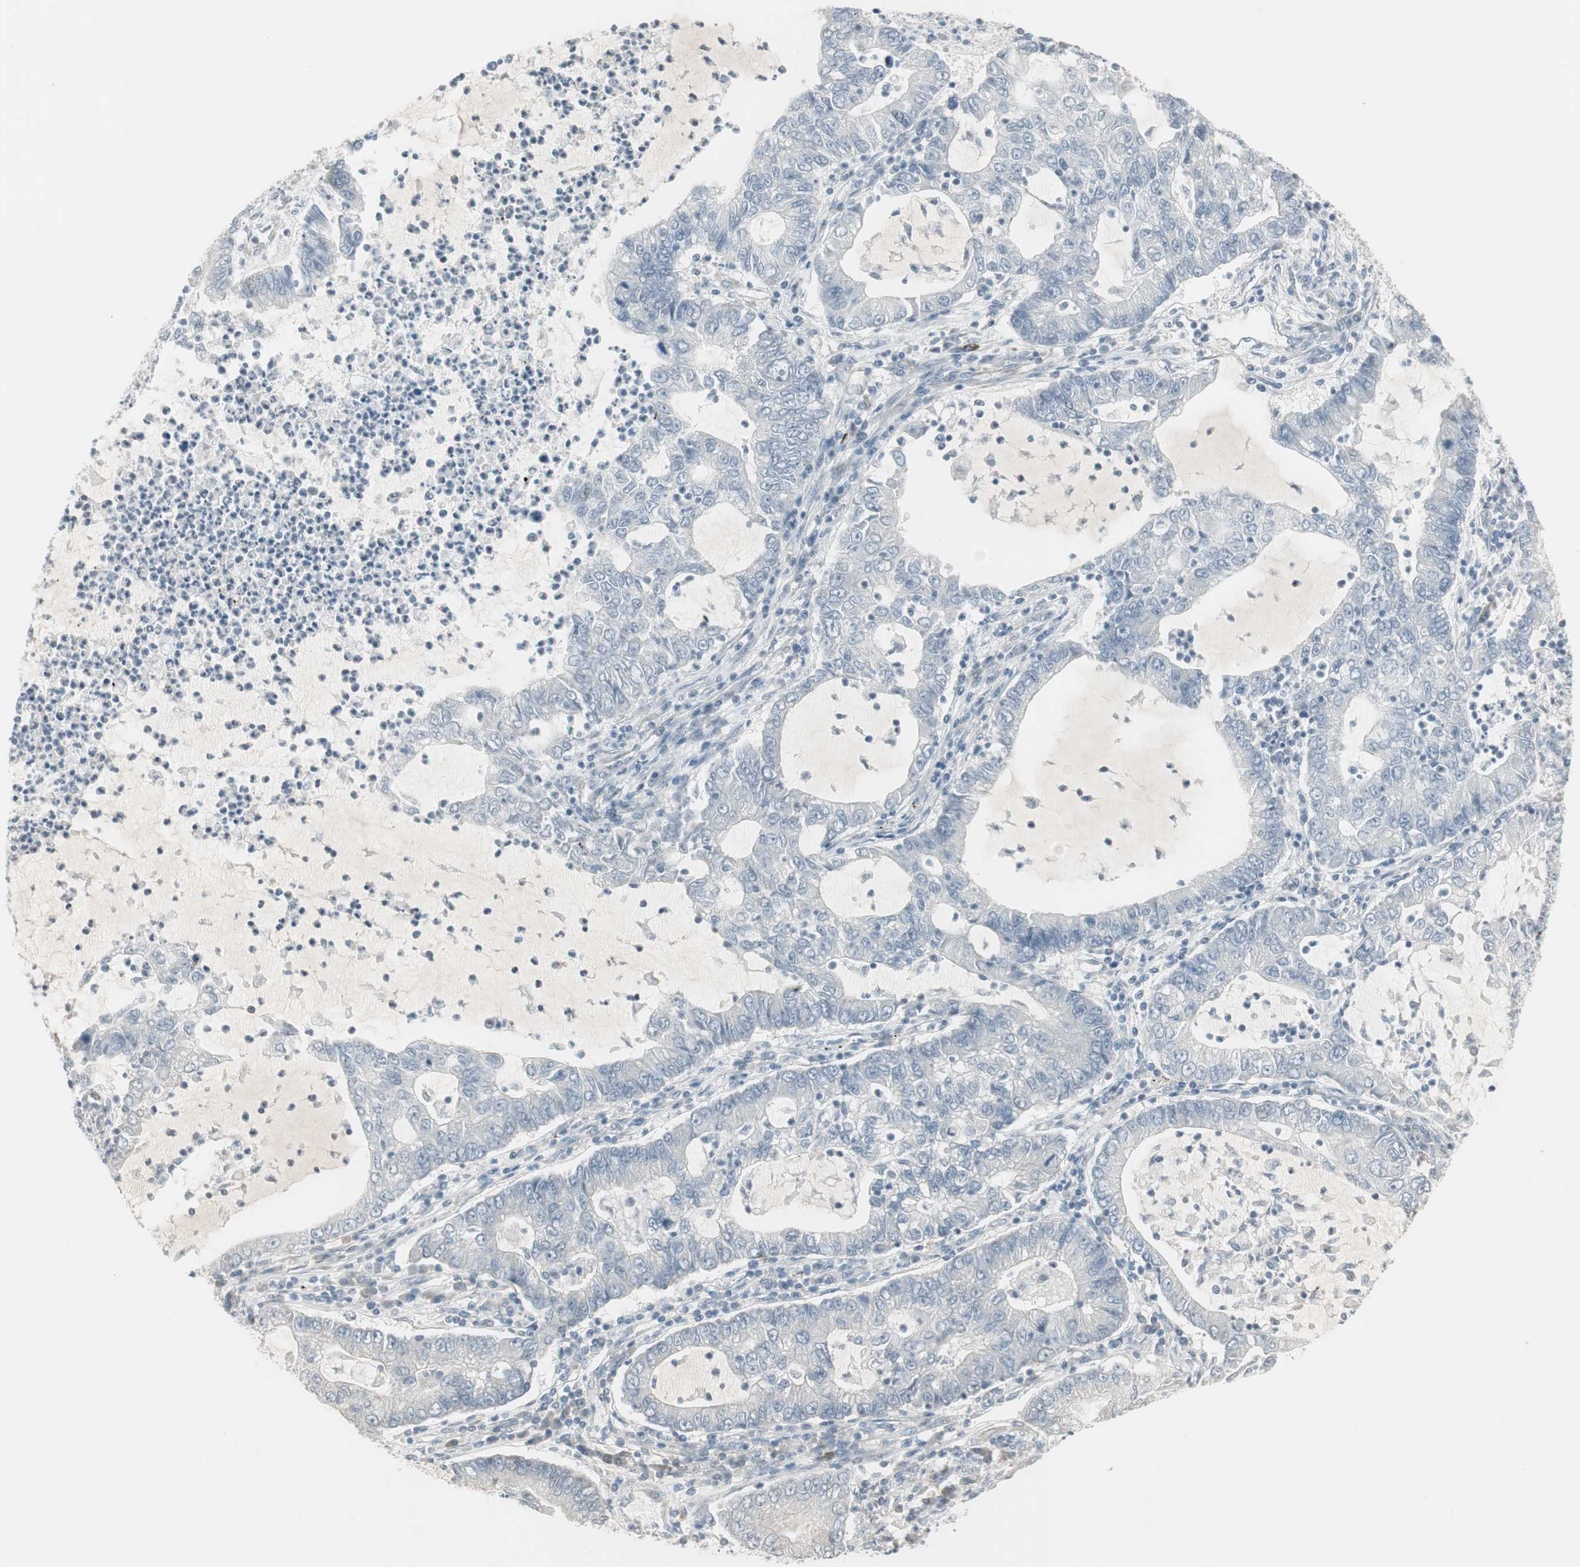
{"staining": {"intensity": "negative", "quantity": "none", "location": "none"}, "tissue": "lung cancer", "cell_type": "Tumor cells", "image_type": "cancer", "snomed": [{"axis": "morphology", "description": "Adenocarcinoma, NOS"}, {"axis": "topography", "description": "Lung"}], "caption": "A high-resolution photomicrograph shows IHC staining of lung cancer, which displays no significant positivity in tumor cells.", "gene": "MAP4K4", "patient": {"sex": "female", "age": 51}}